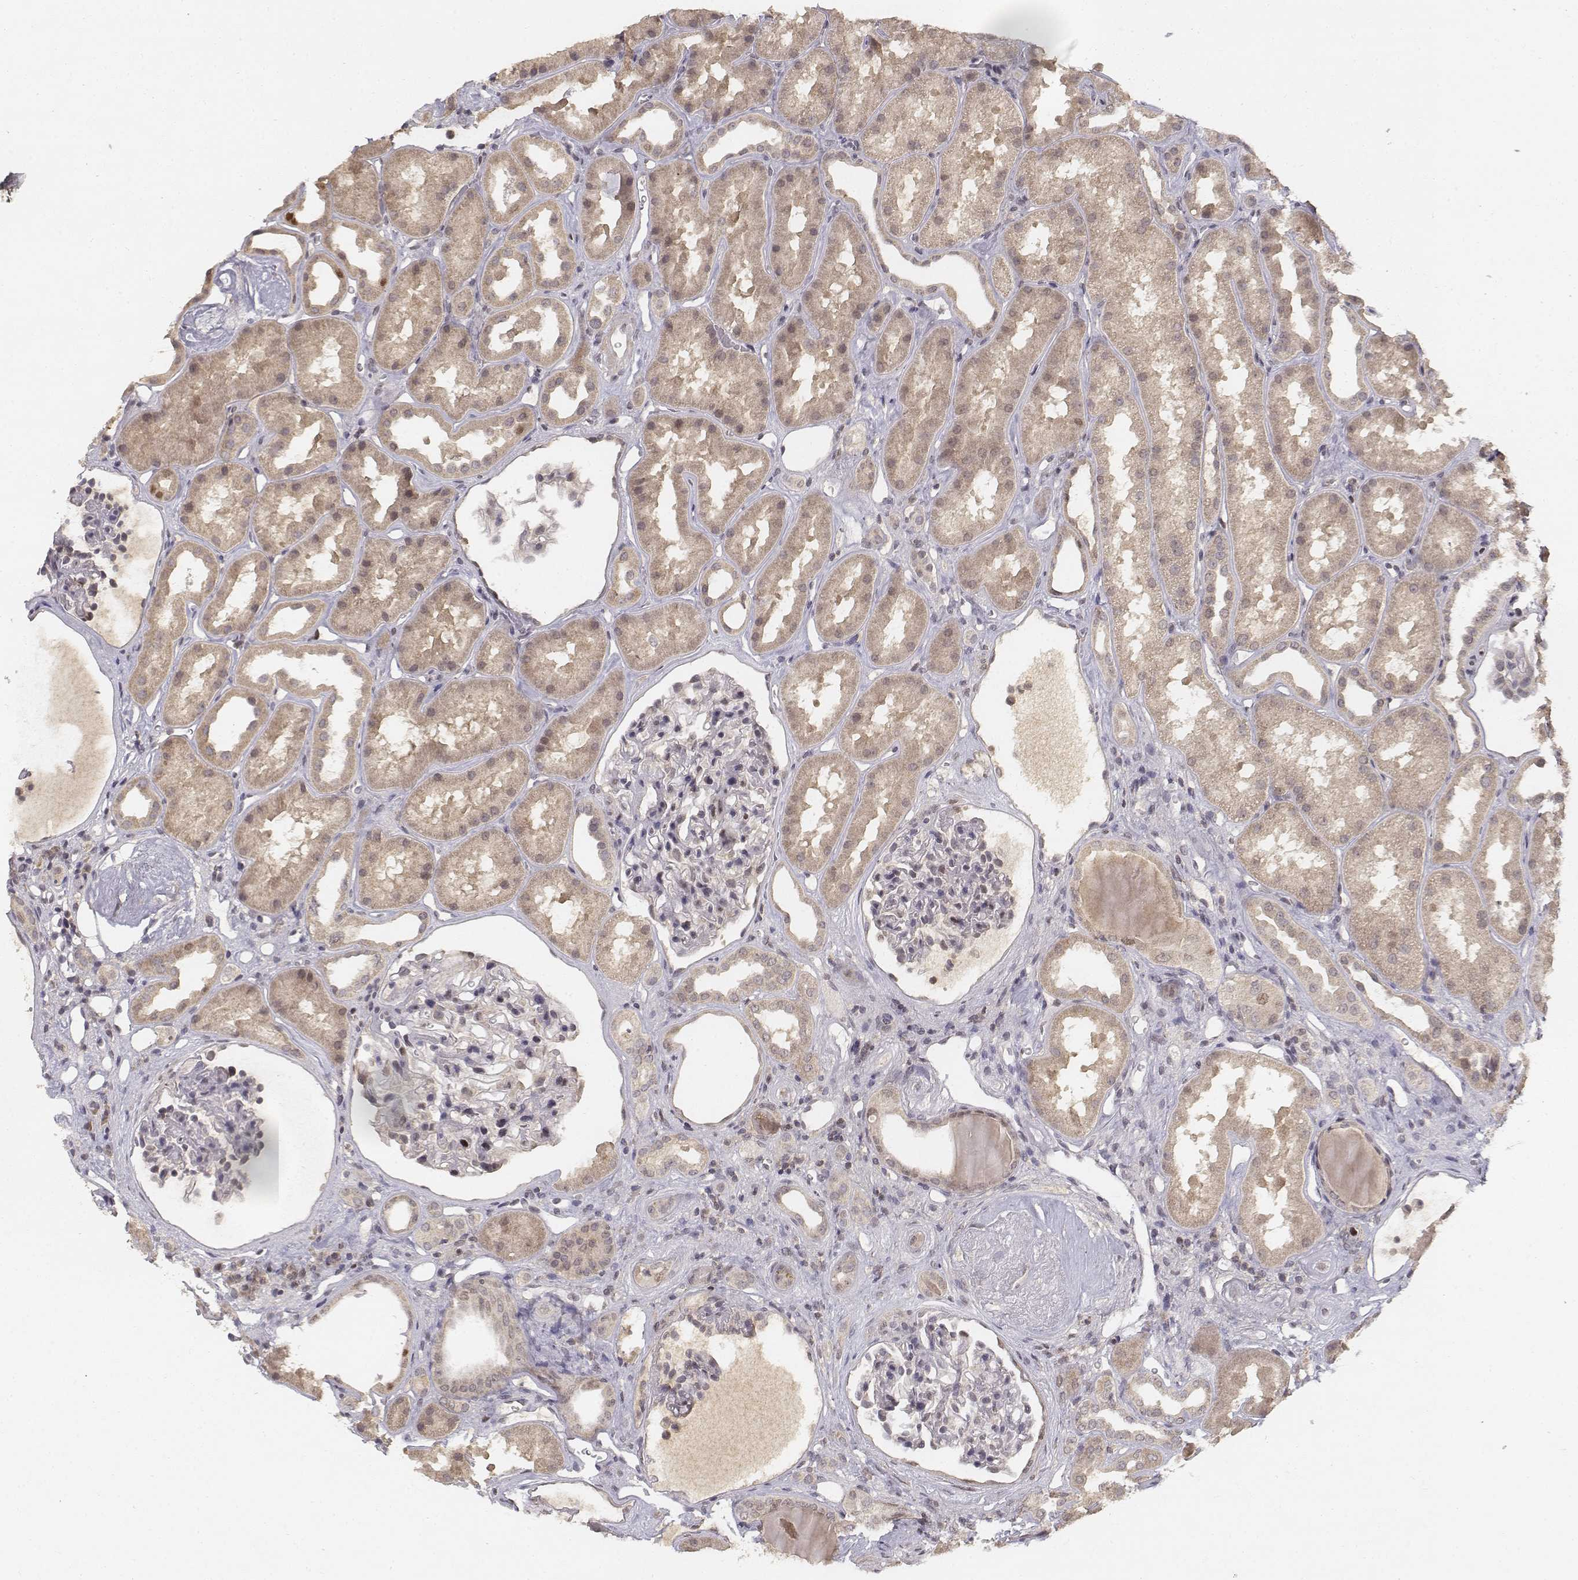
{"staining": {"intensity": "negative", "quantity": "none", "location": "none"}, "tissue": "kidney", "cell_type": "Cells in glomeruli", "image_type": "normal", "snomed": [{"axis": "morphology", "description": "Normal tissue, NOS"}, {"axis": "topography", "description": "Kidney"}], "caption": "A high-resolution histopathology image shows immunohistochemistry (IHC) staining of benign kidney, which exhibits no significant positivity in cells in glomeruli. (Stains: DAB (3,3'-diaminobenzidine) immunohistochemistry (IHC) with hematoxylin counter stain, Microscopy: brightfield microscopy at high magnification).", "gene": "FANCD2", "patient": {"sex": "male", "age": 61}}